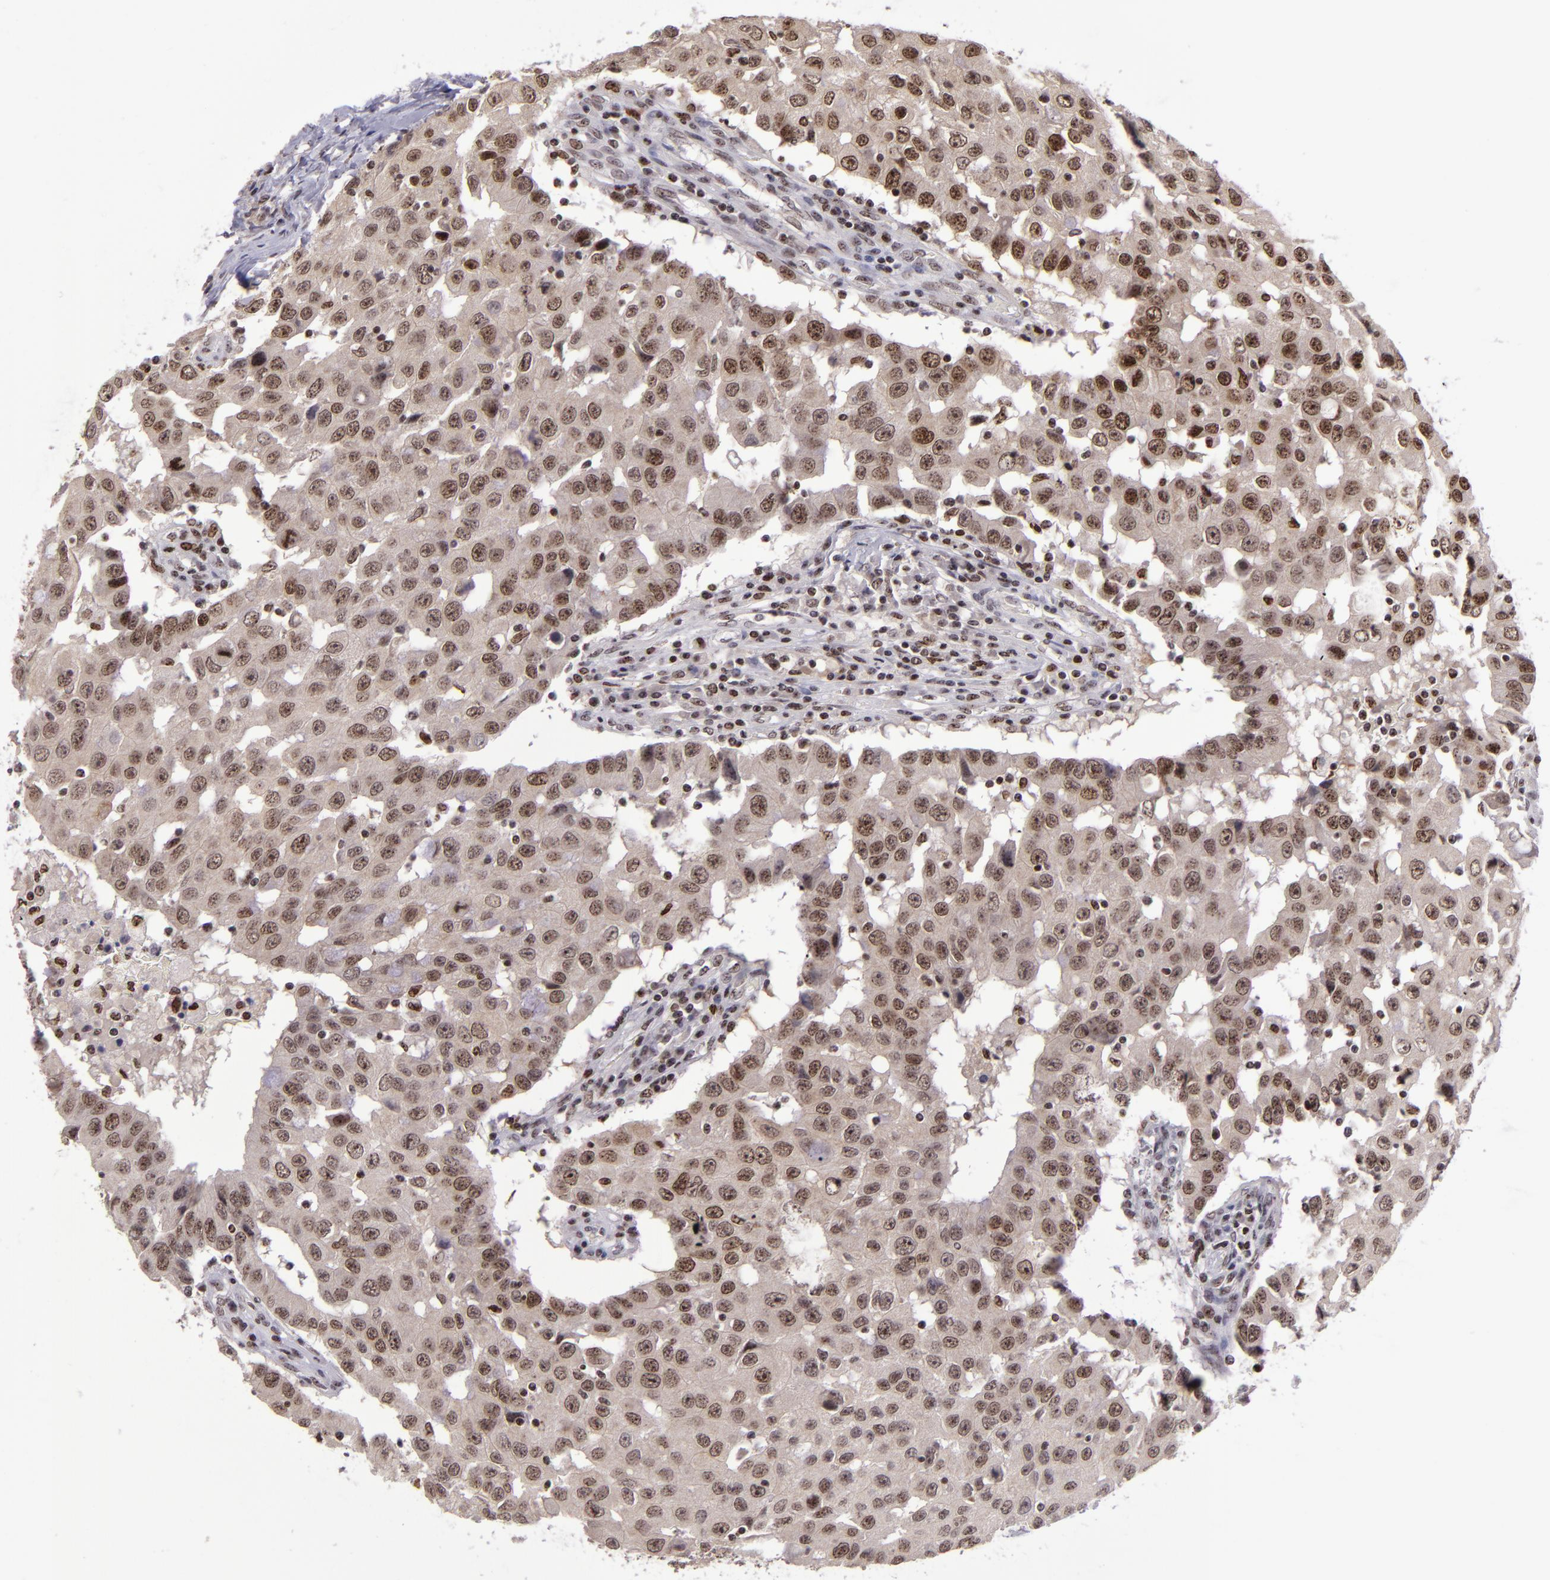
{"staining": {"intensity": "moderate", "quantity": ">75%", "location": "cytoplasmic/membranous,nuclear"}, "tissue": "breast cancer", "cell_type": "Tumor cells", "image_type": "cancer", "snomed": [{"axis": "morphology", "description": "Duct carcinoma"}, {"axis": "topography", "description": "Breast"}], "caption": "Immunohistochemistry (IHC) (DAB (3,3'-diaminobenzidine)) staining of human breast cancer demonstrates moderate cytoplasmic/membranous and nuclear protein expression in approximately >75% of tumor cells.", "gene": "PCNX4", "patient": {"sex": "female", "age": 27}}